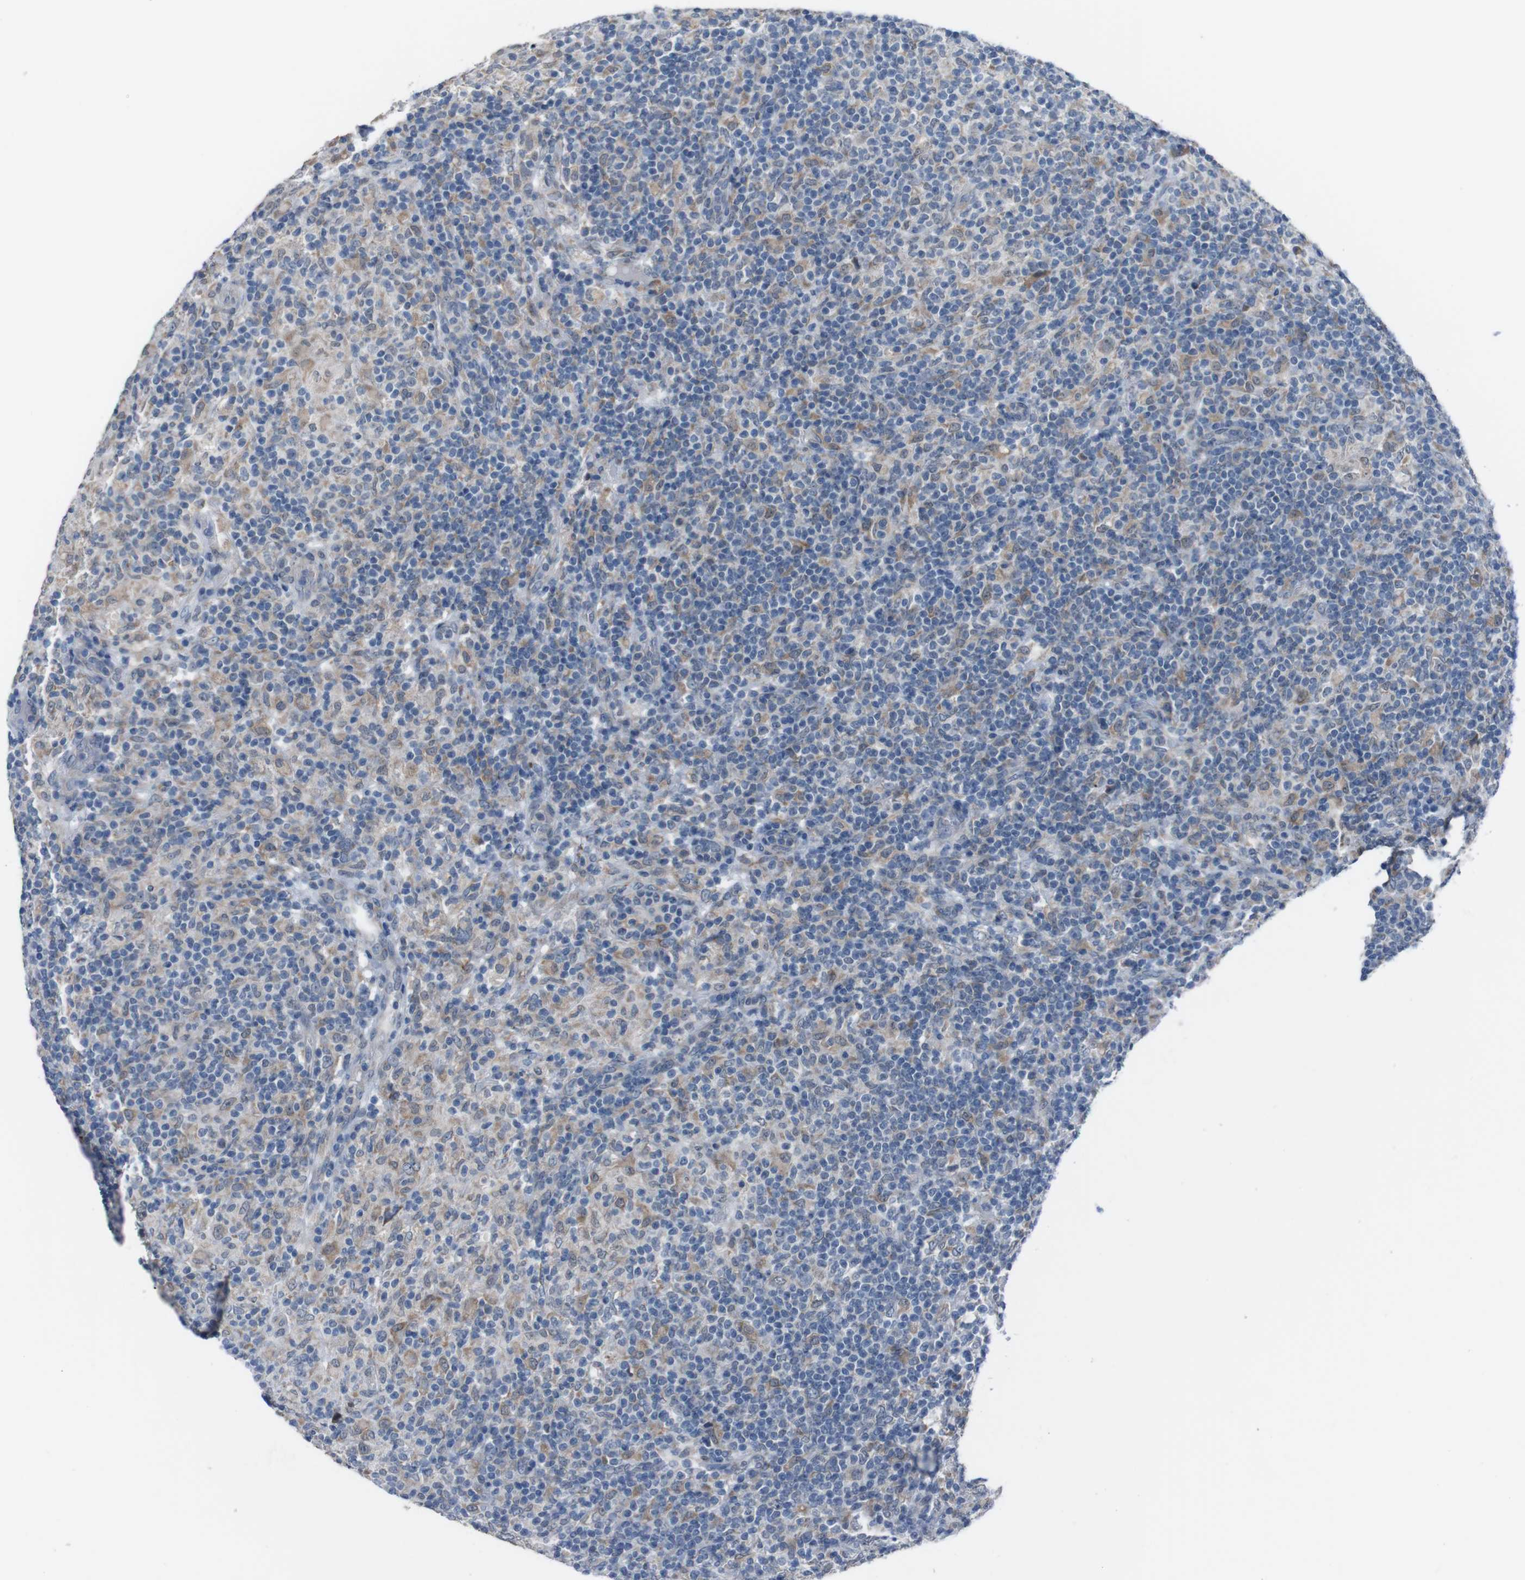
{"staining": {"intensity": "weak", "quantity": "25%-75%", "location": "cytoplasmic/membranous"}, "tissue": "lymphoma", "cell_type": "Tumor cells", "image_type": "cancer", "snomed": [{"axis": "morphology", "description": "Hodgkin's disease, NOS"}, {"axis": "topography", "description": "Lymph node"}], "caption": "The photomicrograph displays staining of lymphoma, revealing weak cytoplasmic/membranous protein staining (brown color) within tumor cells.", "gene": "CDH22", "patient": {"sex": "male", "age": 70}}